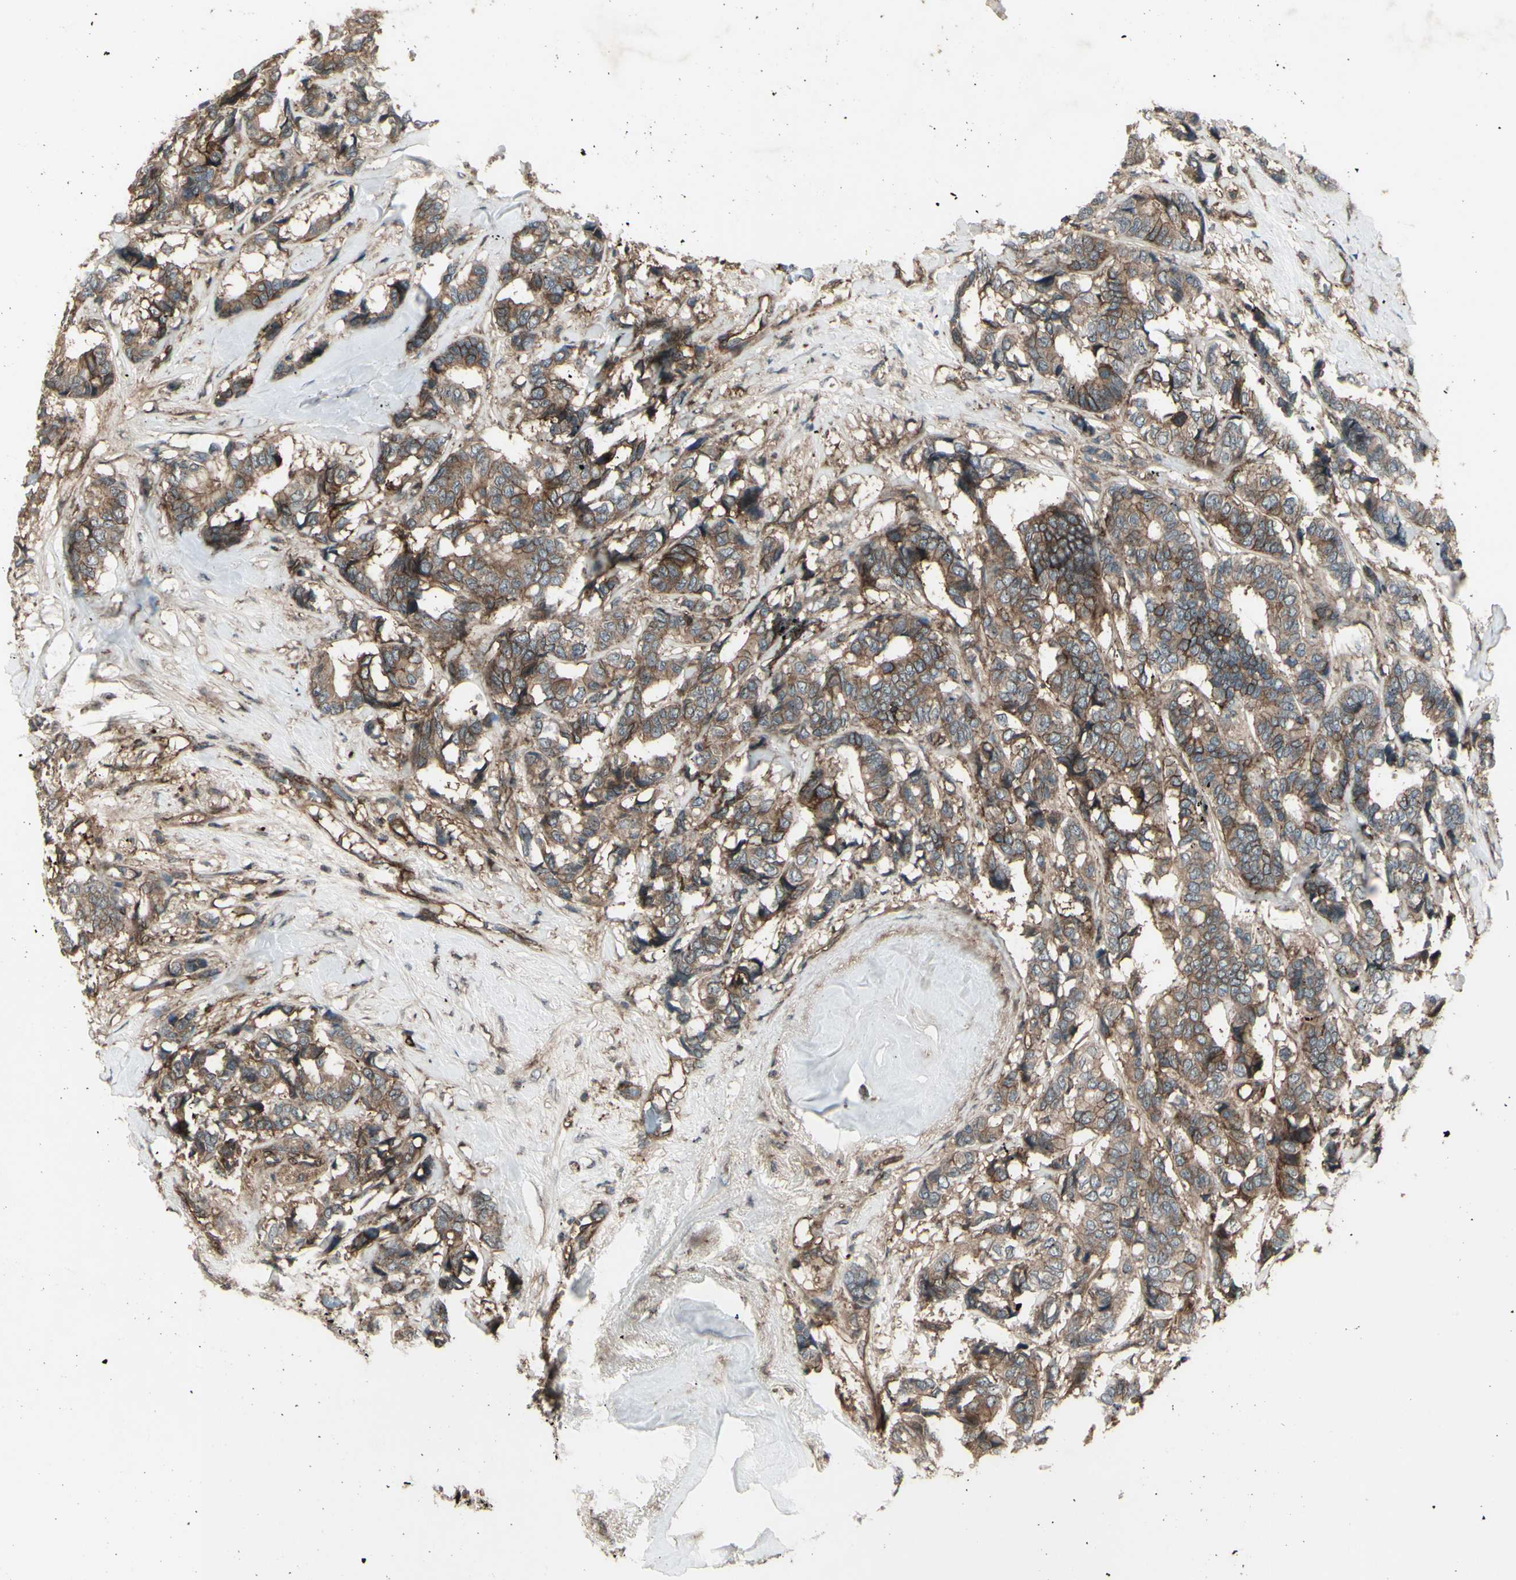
{"staining": {"intensity": "moderate", "quantity": ">75%", "location": "cytoplasmic/membranous"}, "tissue": "breast cancer", "cell_type": "Tumor cells", "image_type": "cancer", "snomed": [{"axis": "morphology", "description": "Duct carcinoma"}, {"axis": "topography", "description": "Breast"}], "caption": "Approximately >75% of tumor cells in human breast cancer reveal moderate cytoplasmic/membranous protein positivity as visualized by brown immunohistochemical staining.", "gene": "FXYD5", "patient": {"sex": "female", "age": 87}}